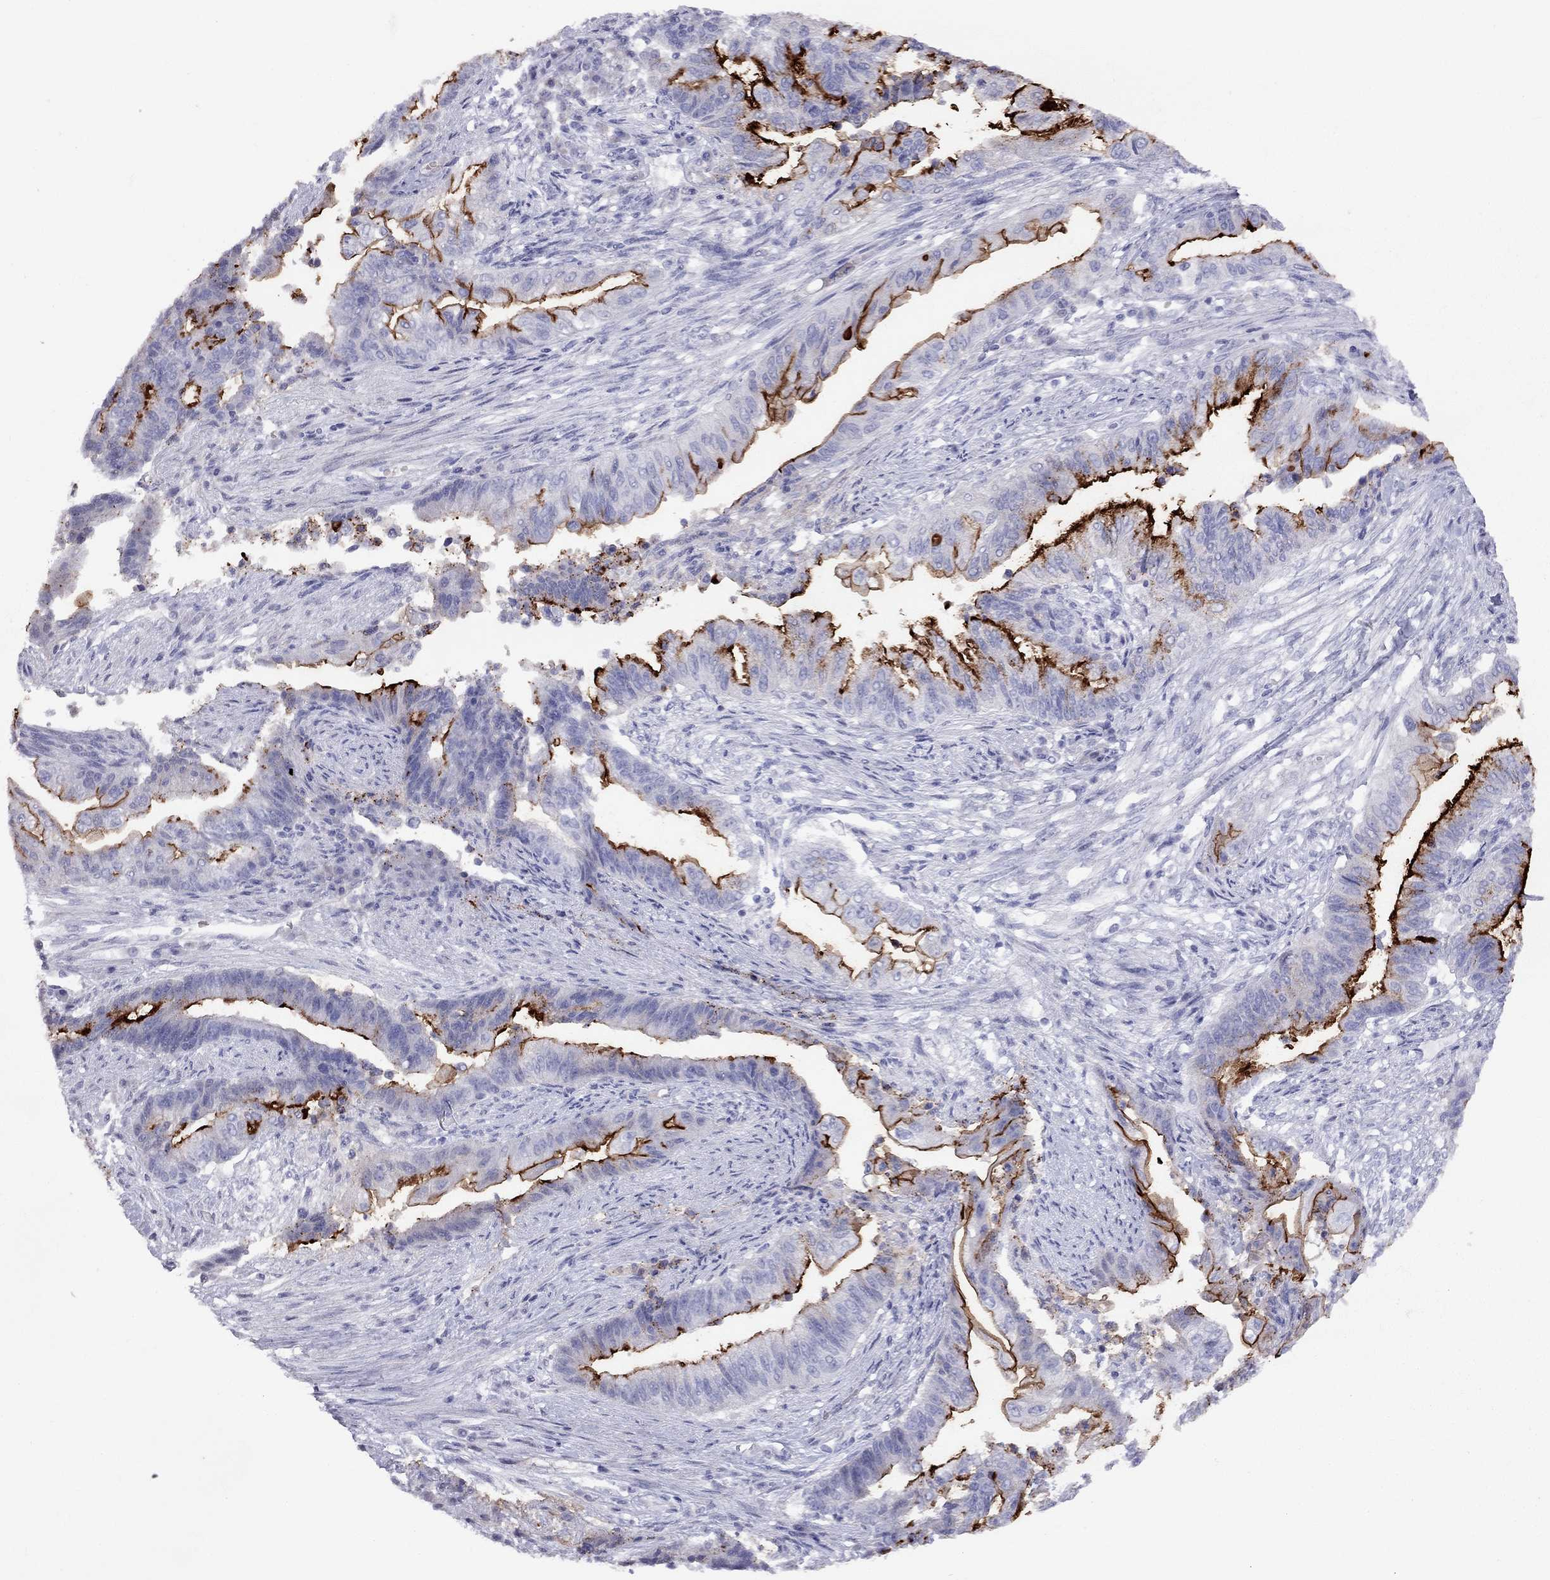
{"staining": {"intensity": "strong", "quantity": "<25%", "location": "cytoplasmic/membranous"}, "tissue": "endometrial cancer", "cell_type": "Tumor cells", "image_type": "cancer", "snomed": [{"axis": "morphology", "description": "Adenocarcinoma, NOS"}, {"axis": "topography", "description": "Uterus"}, {"axis": "topography", "description": "Endometrium"}], "caption": "Protein expression analysis of endometrial adenocarcinoma displays strong cytoplasmic/membranous expression in about <25% of tumor cells.", "gene": "MUC16", "patient": {"sex": "female", "age": 54}}